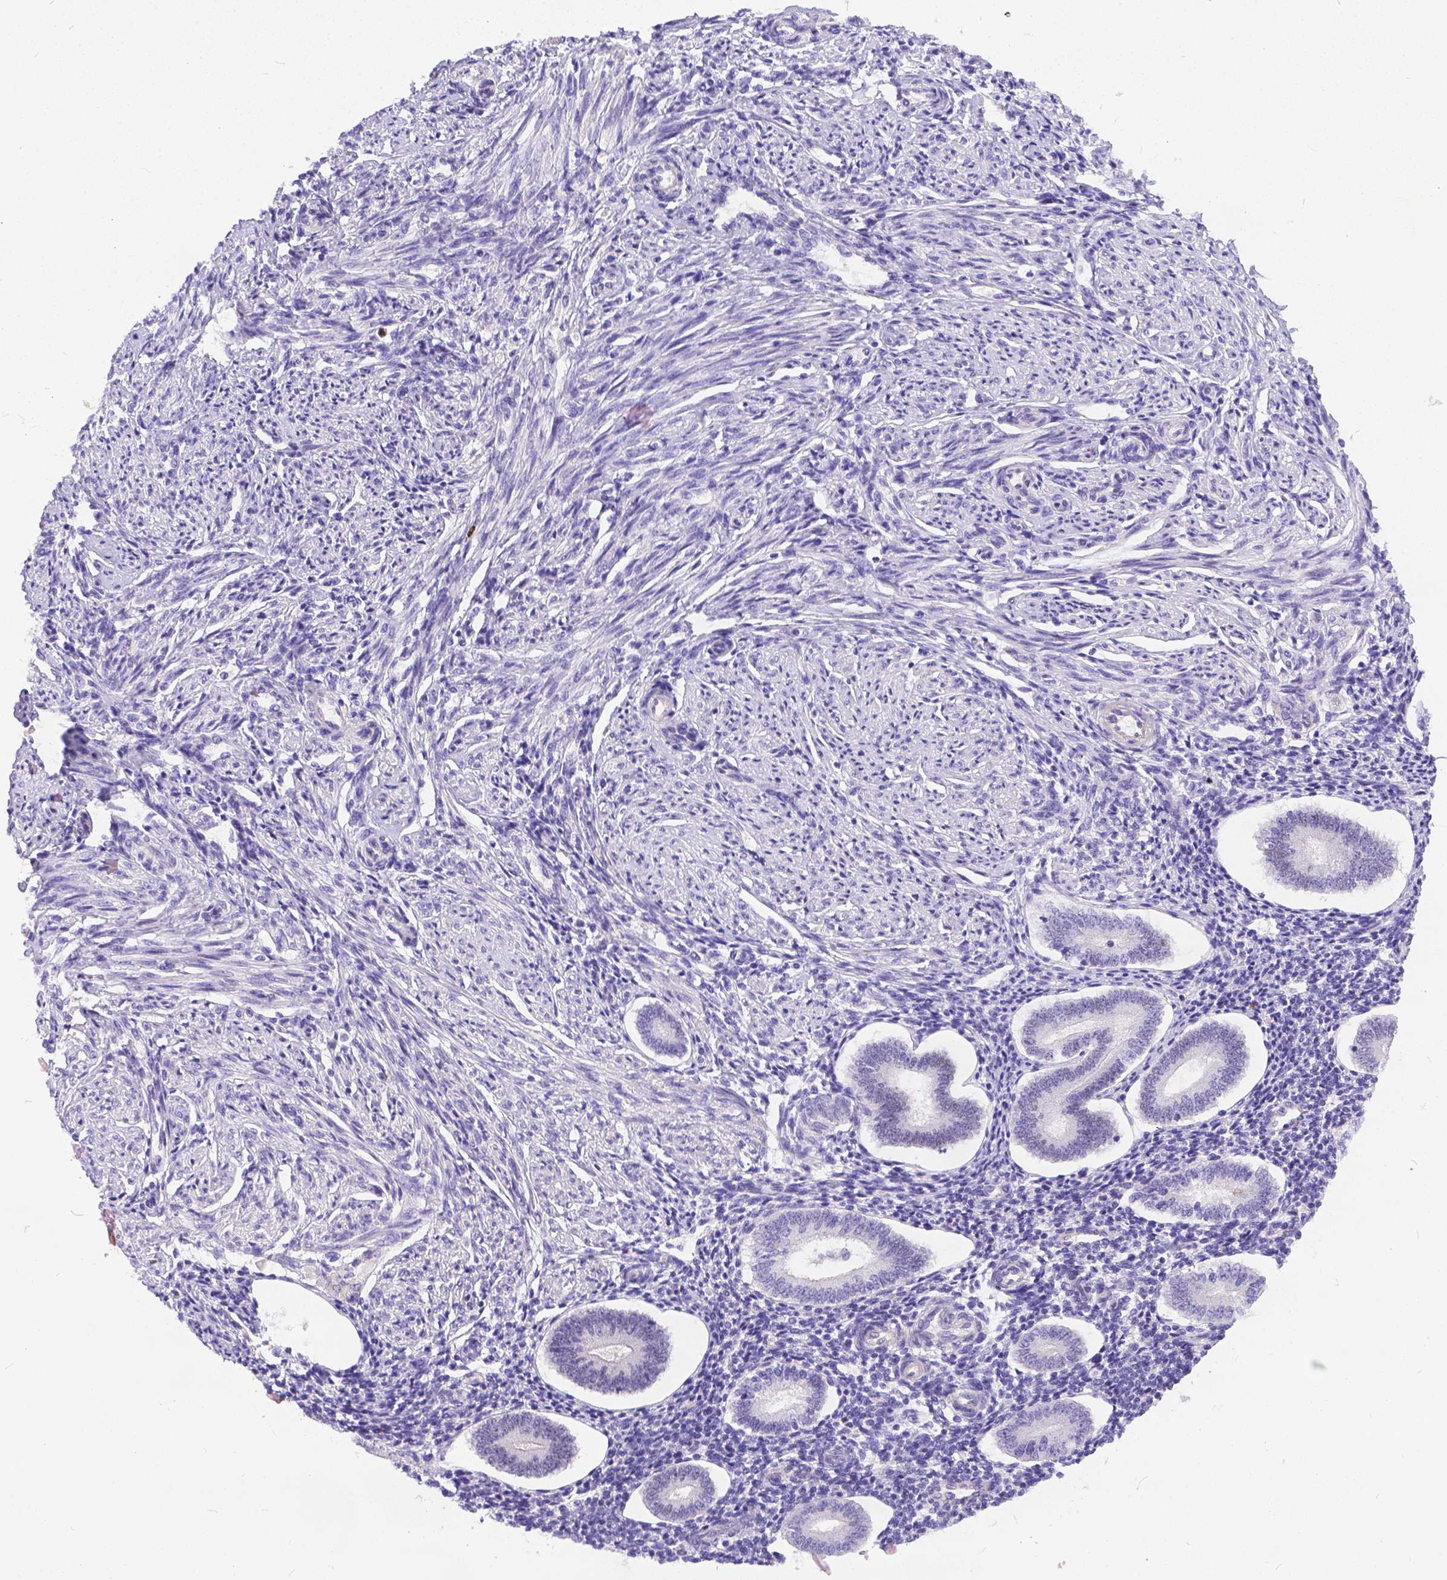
{"staining": {"intensity": "negative", "quantity": "none", "location": "none"}, "tissue": "endometrium", "cell_type": "Cells in endometrial stroma", "image_type": "normal", "snomed": [{"axis": "morphology", "description": "Normal tissue, NOS"}, {"axis": "topography", "description": "Endometrium"}], "caption": "This photomicrograph is of normal endometrium stained with IHC to label a protein in brown with the nuclei are counter-stained blue. There is no expression in cells in endometrial stroma.", "gene": "DLEC1", "patient": {"sex": "female", "age": 40}}